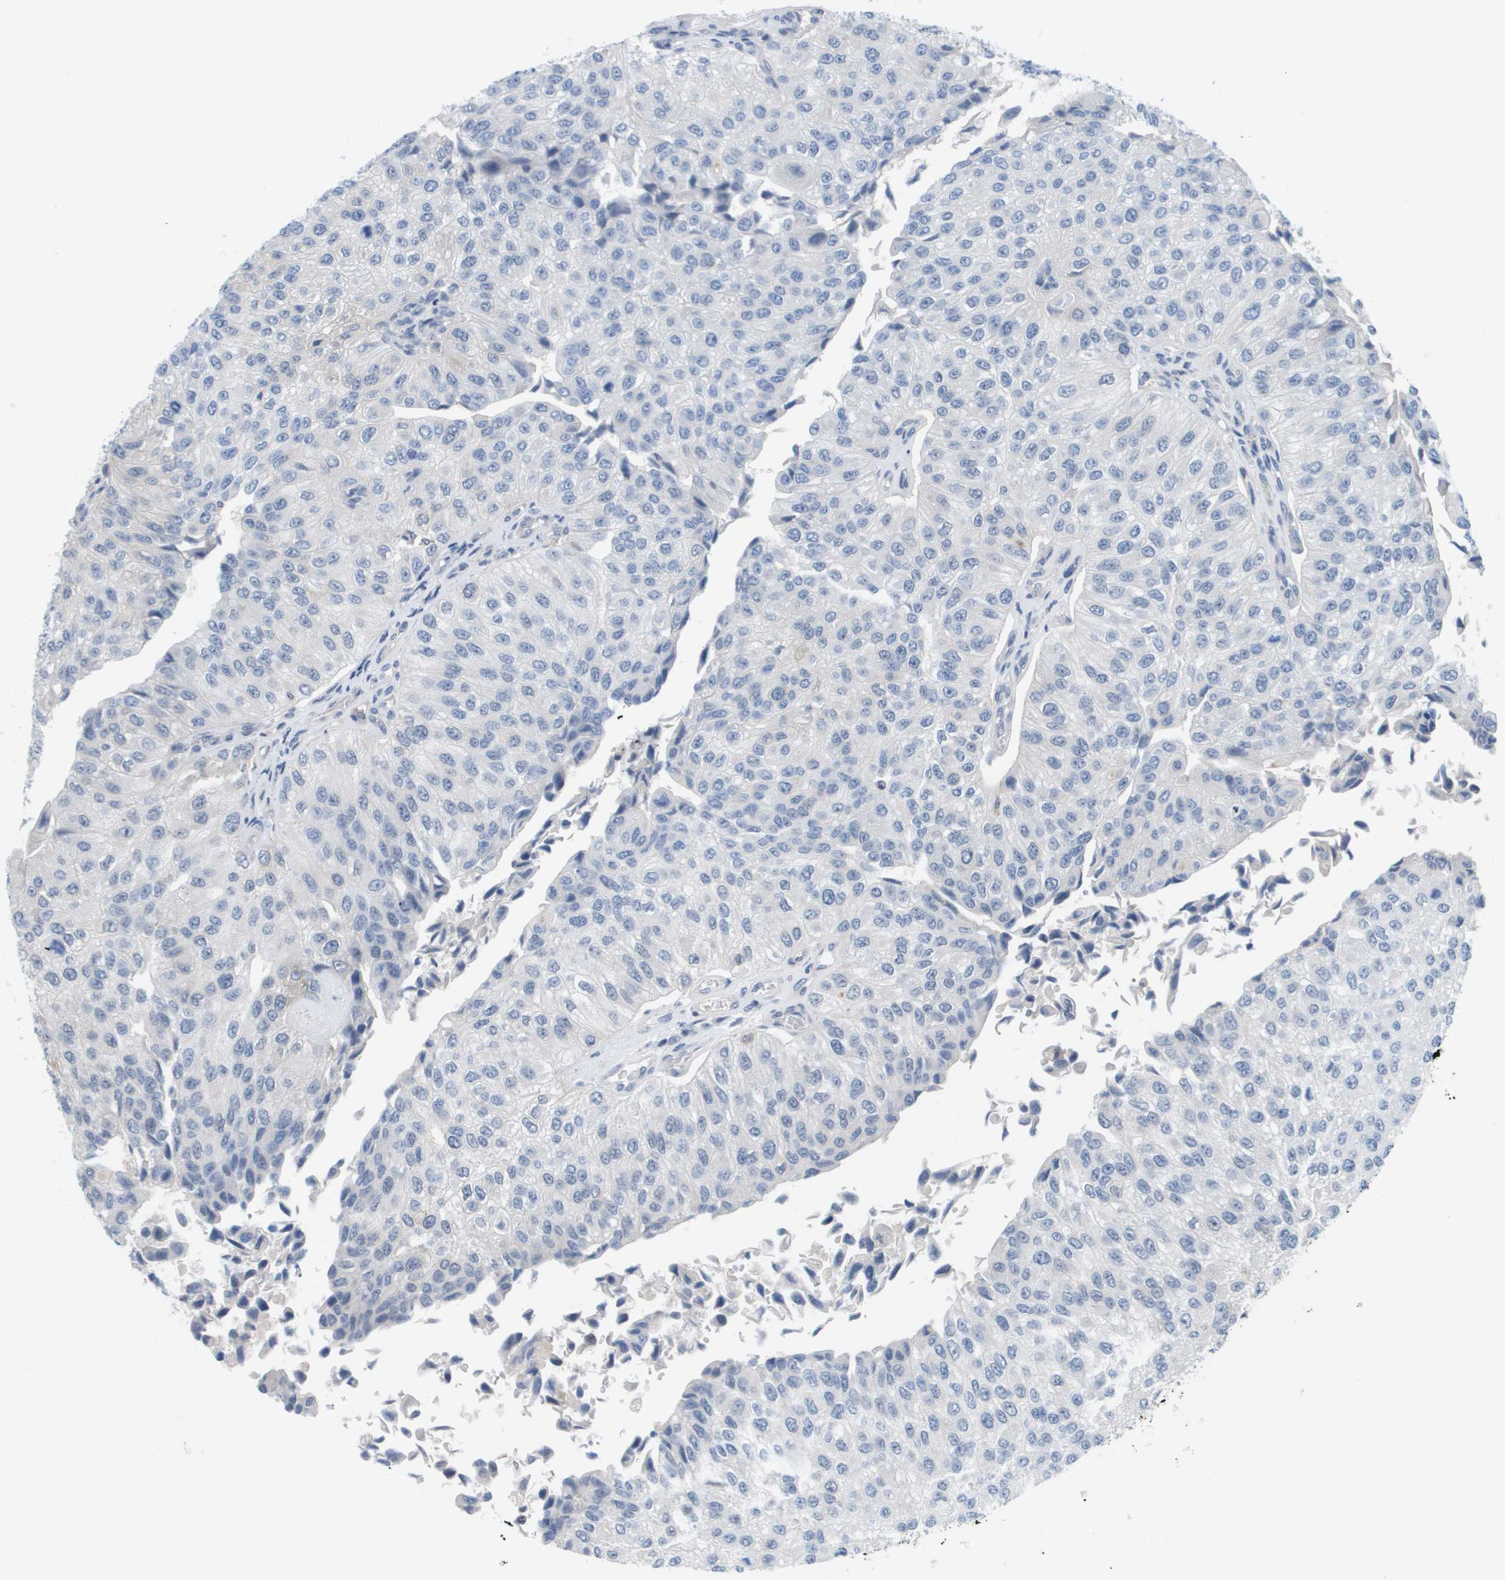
{"staining": {"intensity": "negative", "quantity": "none", "location": "none"}, "tissue": "urothelial cancer", "cell_type": "Tumor cells", "image_type": "cancer", "snomed": [{"axis": "morphology", "description": "Urothelial carcinoma, High grade"}, {"axis": "topography", "description": "Kidney"}, {"axis": "topography", "description": "Urinary bladder"}], "caption": "The immunohistochemistry micrograph has no significant staining in tumor cells of urothelial cancer tissue. The staining is performed using DAB (3,3'-diaminobenzidine) brown chromogen with nuclei counter-stained in using hematoxylin.", "gene": "MARCHF8", "patient": {"sex": "male", "age": 77}}